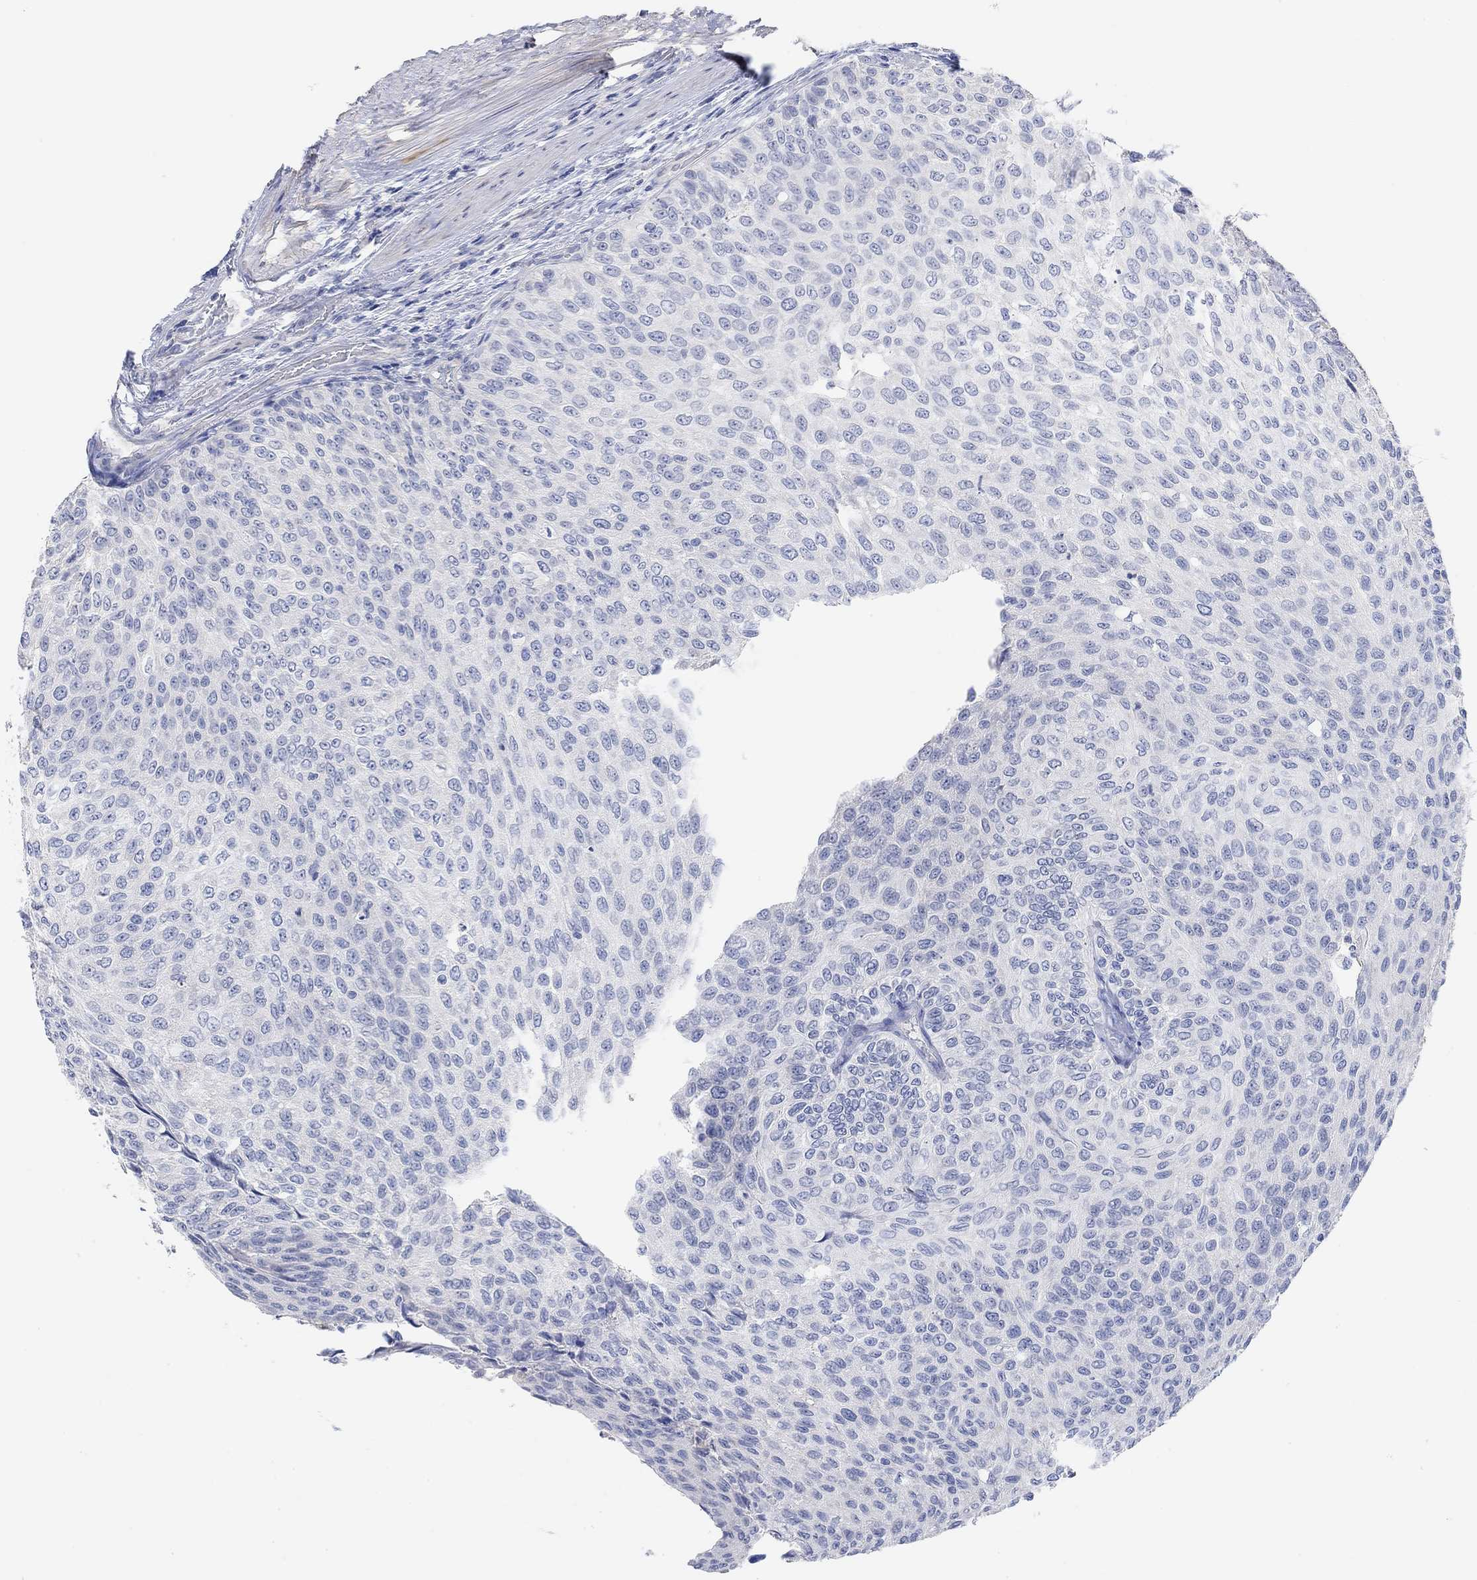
{"staining": {"intensity": "negative", "quantity": "none", "location": "none"}, "tissue": "urothelial cancer", "cell_type": "Tumor cells", "image_type": "cancer", "snomed": [{"axis": "morphology", "description": "Urothelial carcinoma, Low grade"}, {"axis": "topography", "description": "Ureter, NOS"}, {"axis": "topography", "description": "Urinary bladder"}], "caption": "A photomicrograph of human low-grade urothelial carcinoma is negative for staining in tumor cells.", "gene": "VAT1L", "patient": {"sex": "male", "age": 78}}